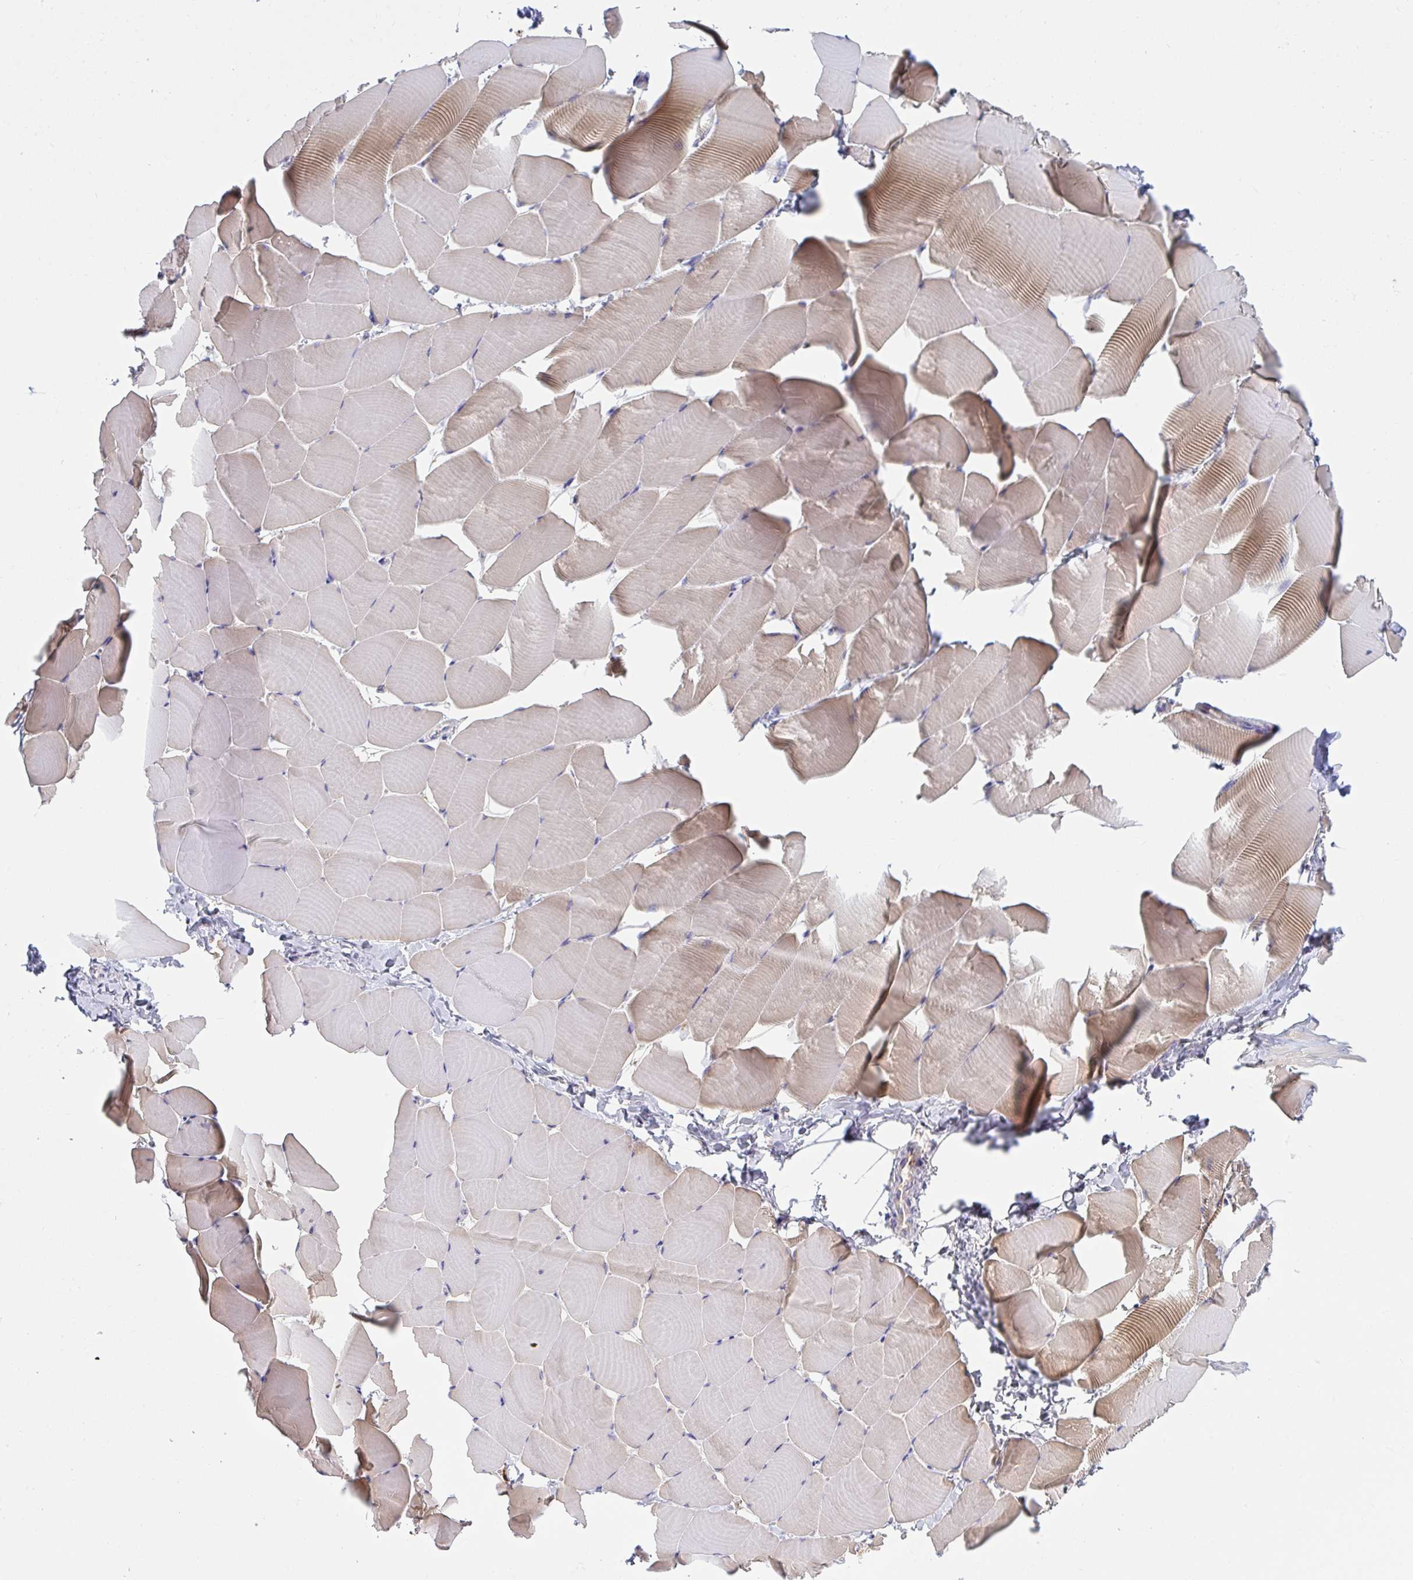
{"staining": {"intensity": "weak", "quantity": "25%-75%", "location": "cytoplasmic/membranous"}, "tissue": "skeletal muscle", "cell_type": "Myocytes", "image_type": "normal", "snomed": [{"axis": "morphology", "description": "Normal tissue, NOS"}, {"axis": "topography", "description": "Skeletal muscle"}], "caption": "This micrograph reveals immunohistochemistry staining of normal human skeletal muscle, with low weak cytoplasmic/membranous positivity in about 25%-75% of myocytes.", "gene": "SLC30A6", "patient": {"sex": "male", "age": 25}}